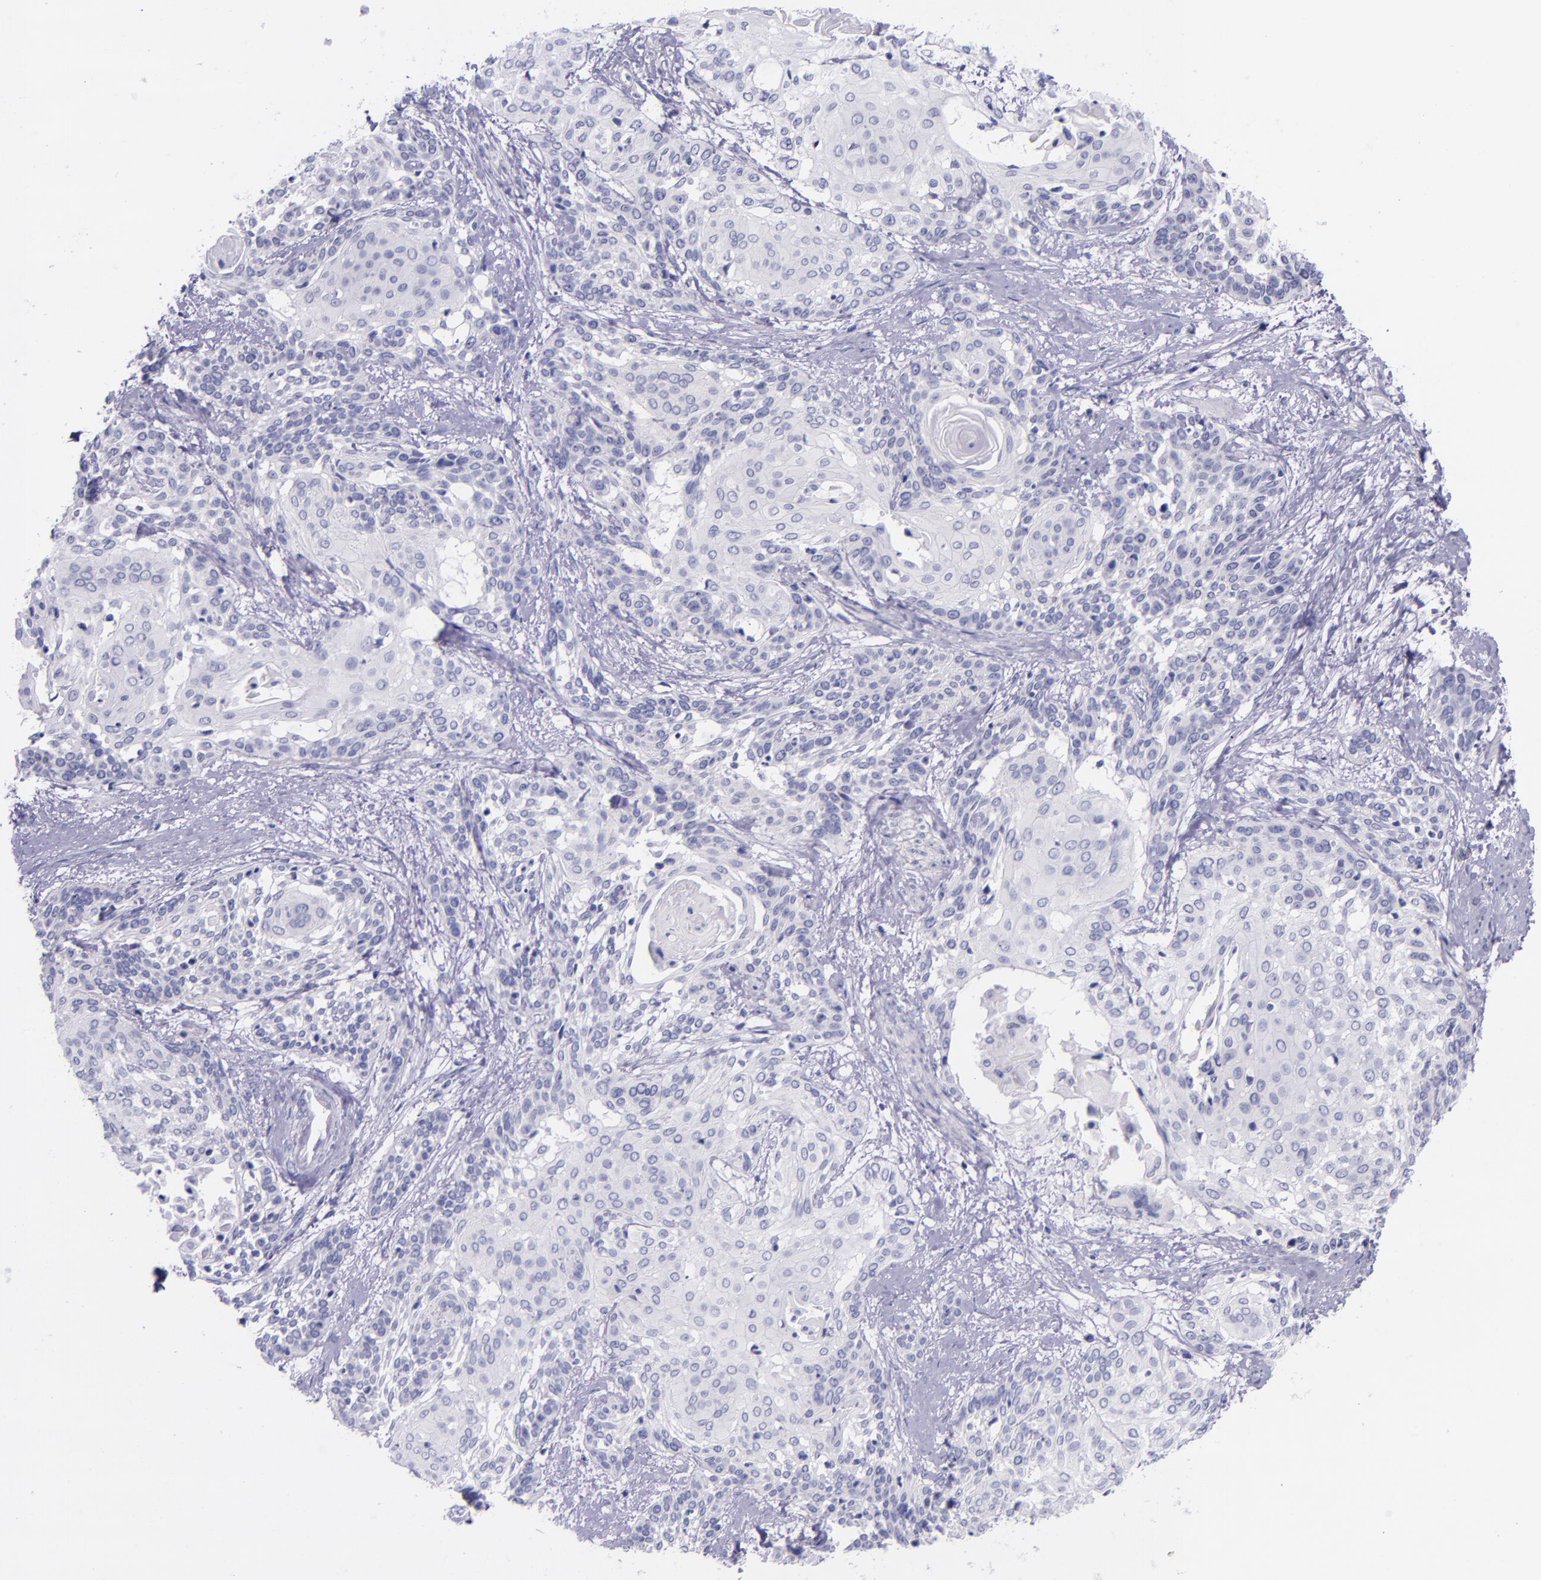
{"staining": {"intensity": "negative", "quantity": "none", "location": "none"}, "tissue": "cervical cancer", "cell_type": "Tumor cells", "image_type": "cancer", "snomed": [{"axis": "morphology", "description": "Squamous cell carcinoma, NOS"}, {"axis": "topography", "description": "Cervix"}], "caption": "Immunohistochemical staining of human cervical cancer reveals no significant staining in tumor cells.", "gene": "SELE", "patient": {"sex": "female", "age": 57}}